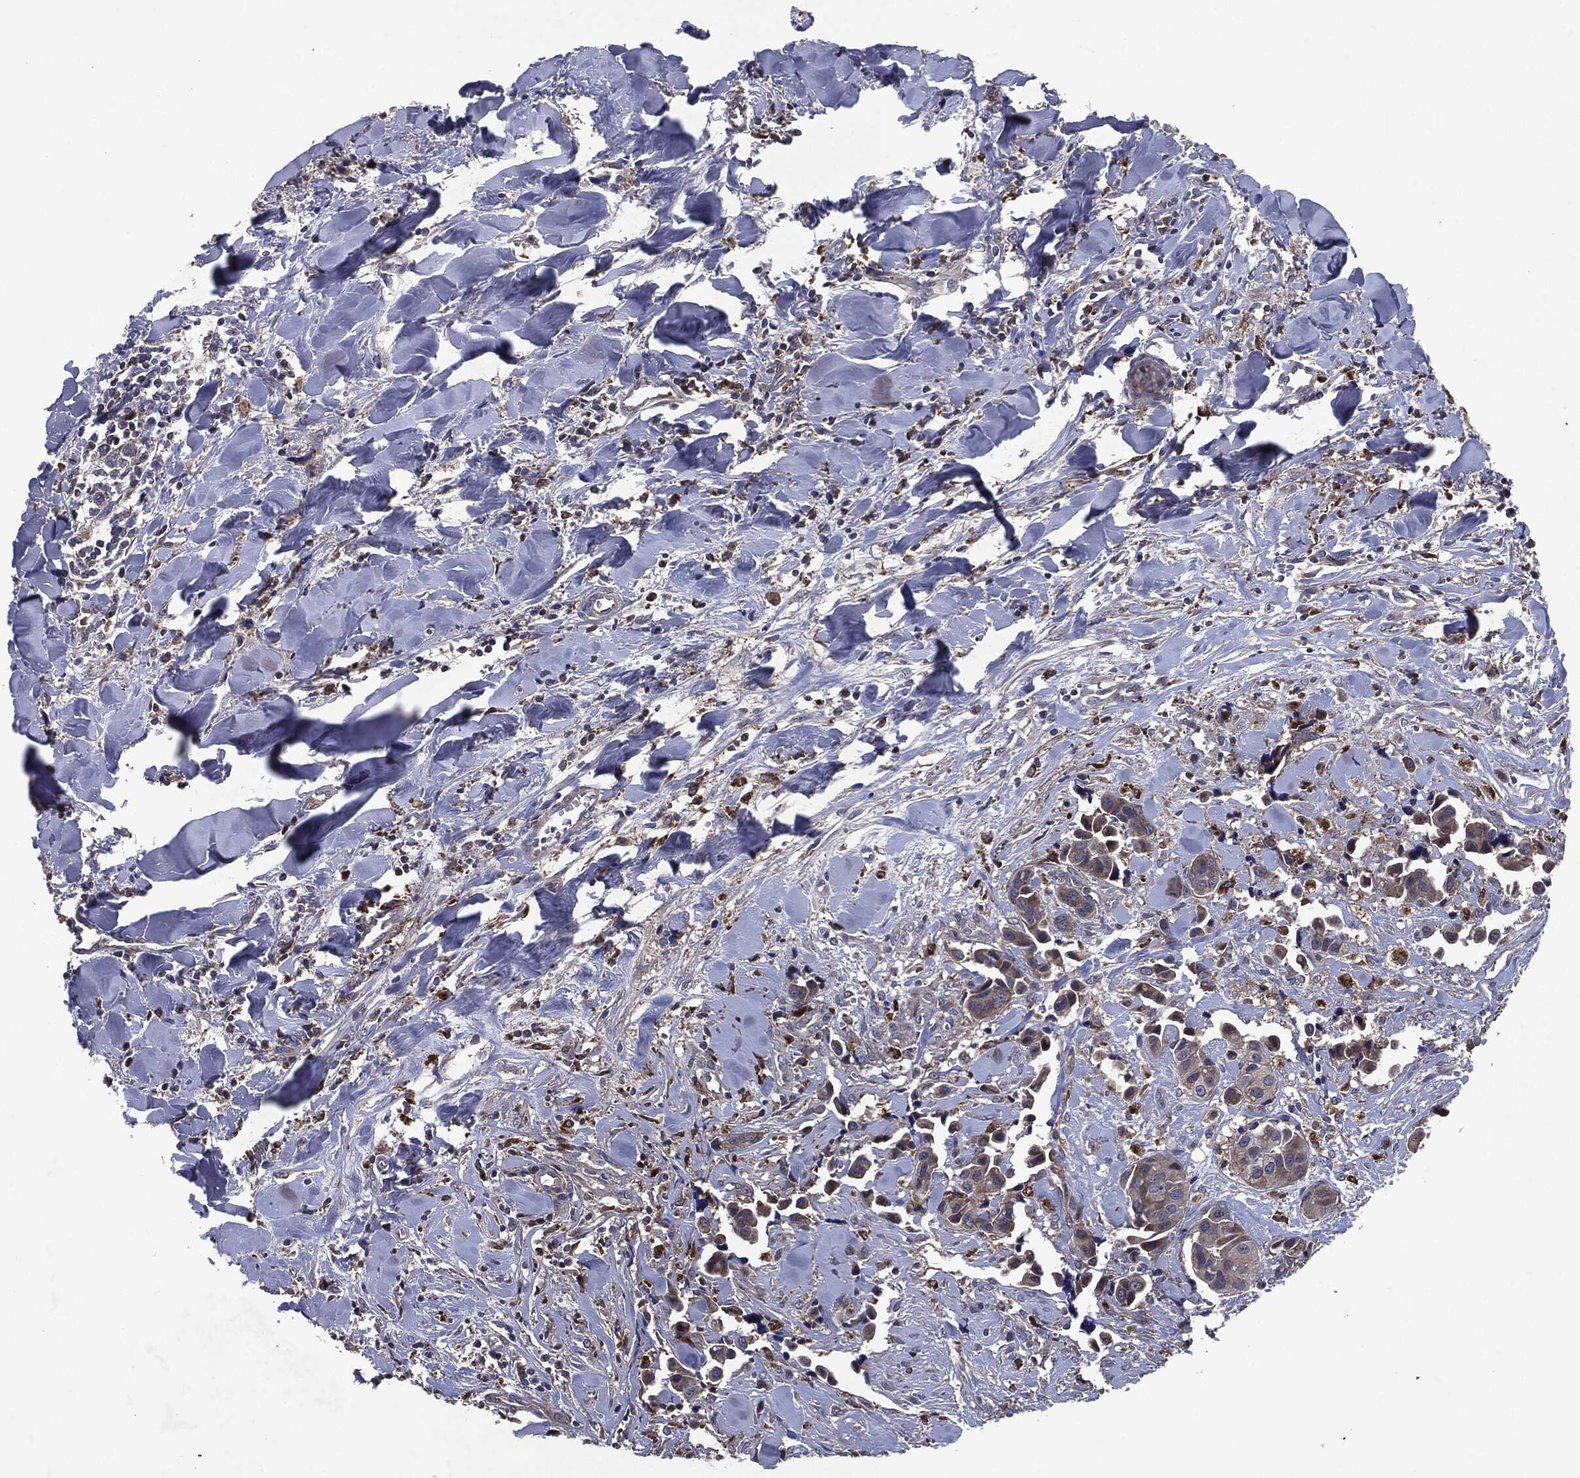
{"staining": {"intensity": "weak", "quantity": "25%-75%", "location": "cytoplasmic/membranous"}, "tissue": "head and neck cancer", "cell_type": "Tumor cells", "image_type": "cancer", "snomed": [{"axis": "morphology", "description": "Adenocarcinoma, NOS"}, {"axis": "topography", "description": "Head-Neck"}], "caption": "The immunohistochemical stain shows weak cytoplasmic/membranous expression in tumor cells of head and neck cancer (adenocarcinoma) tissue.", "gene": "SLC31A2", "patient": {"sex": "male", "age": 76}}